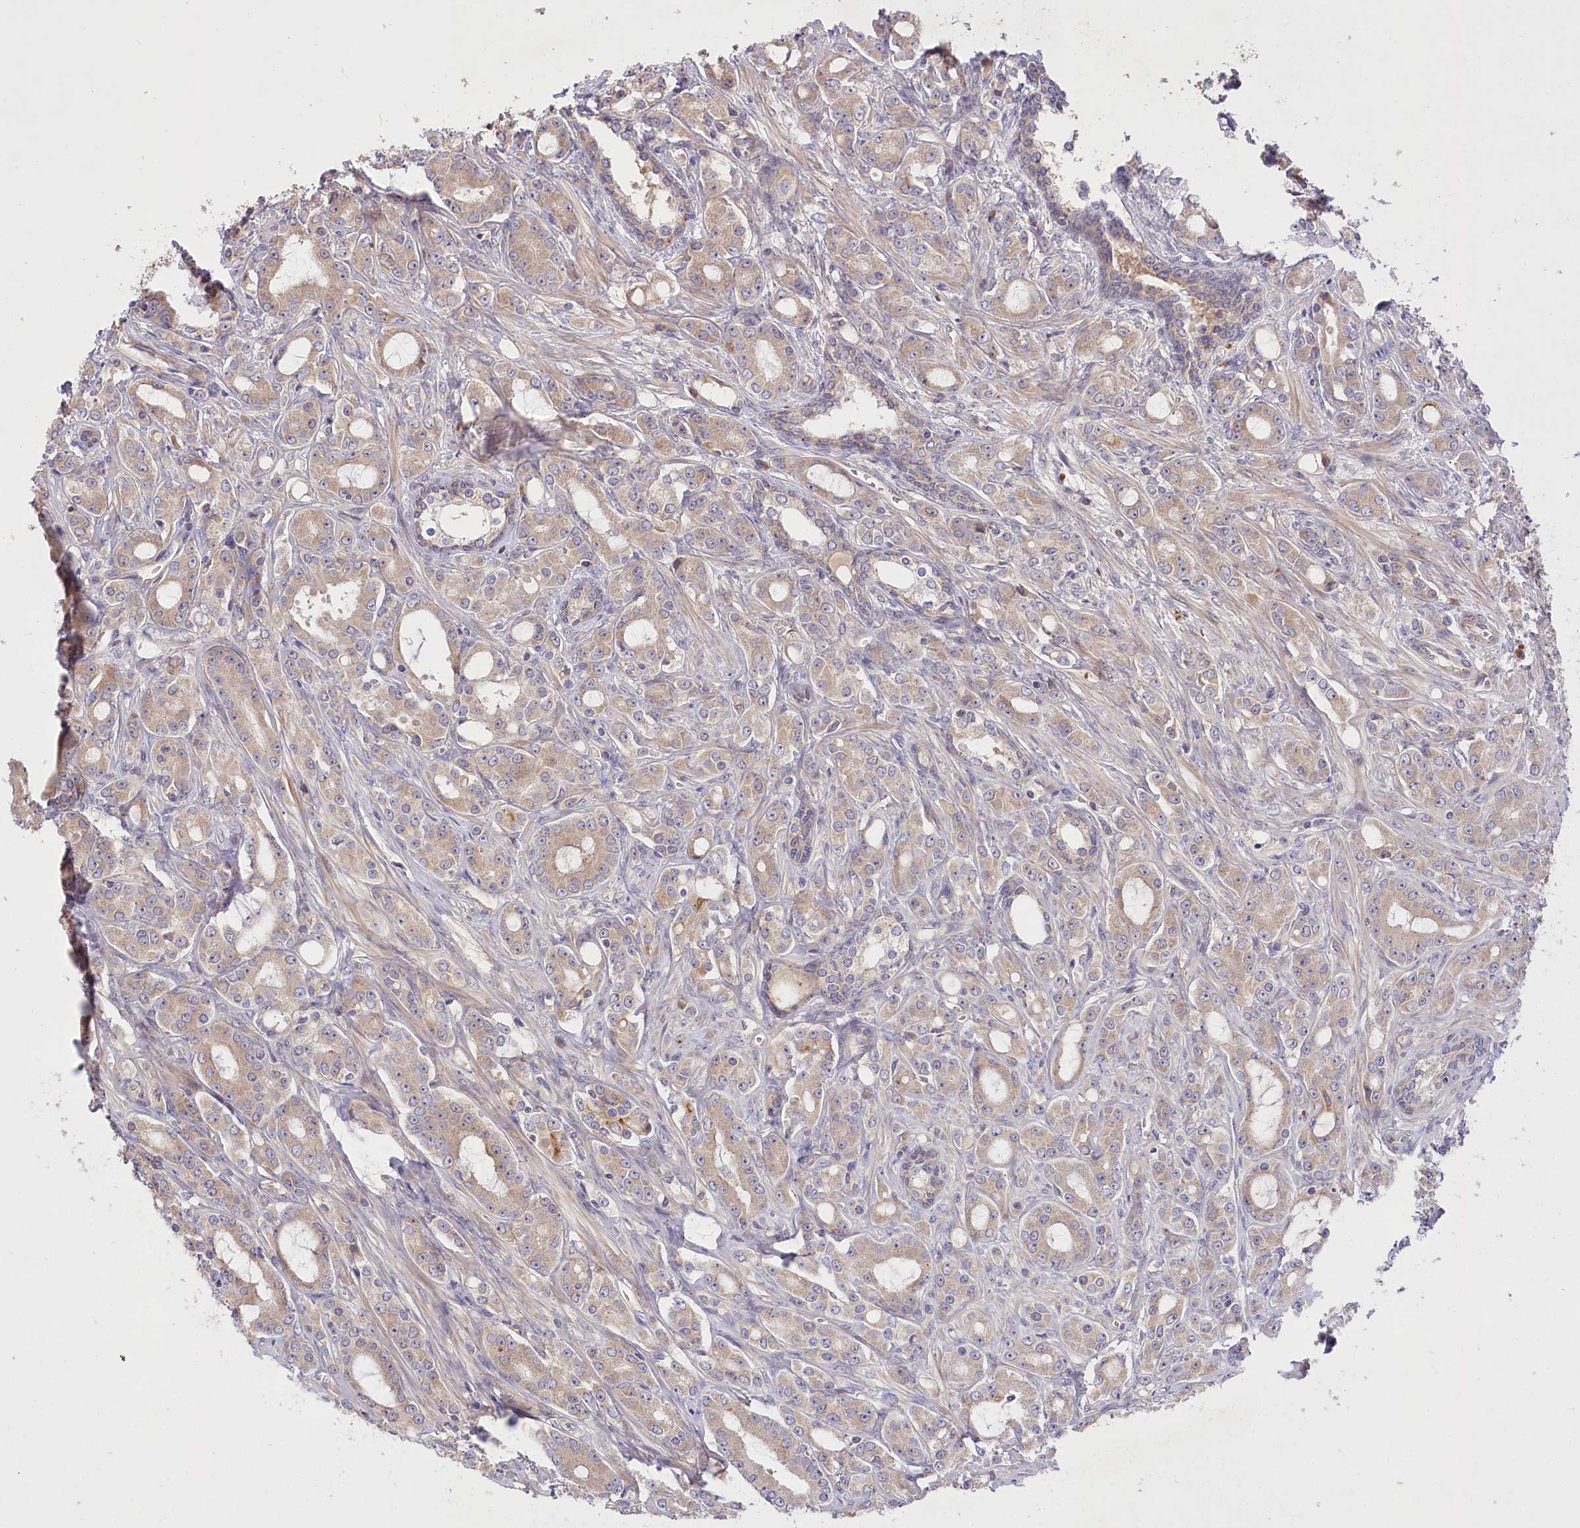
{"staining": {"intensity": "weak", "quantity": ">75%", "location": "cytoplasmic/membranous"}, "tissue": "prostate cancer", "cell_type": "Tumor cells", "image_type": "cancer", "snomed": [{"axis": "morphology", "description": "Adenocarcinoma, High grade"}, {"axis": "topography", "description": "Prostate"}], "caption": "A brown stain highlights weak cytoplasmic/membranous staining of a protein in human prostate adenocarcinoma (high-grade) tumor cells.", "gene": "PBLD", "patient": {"sex": "male", "age": 72}}